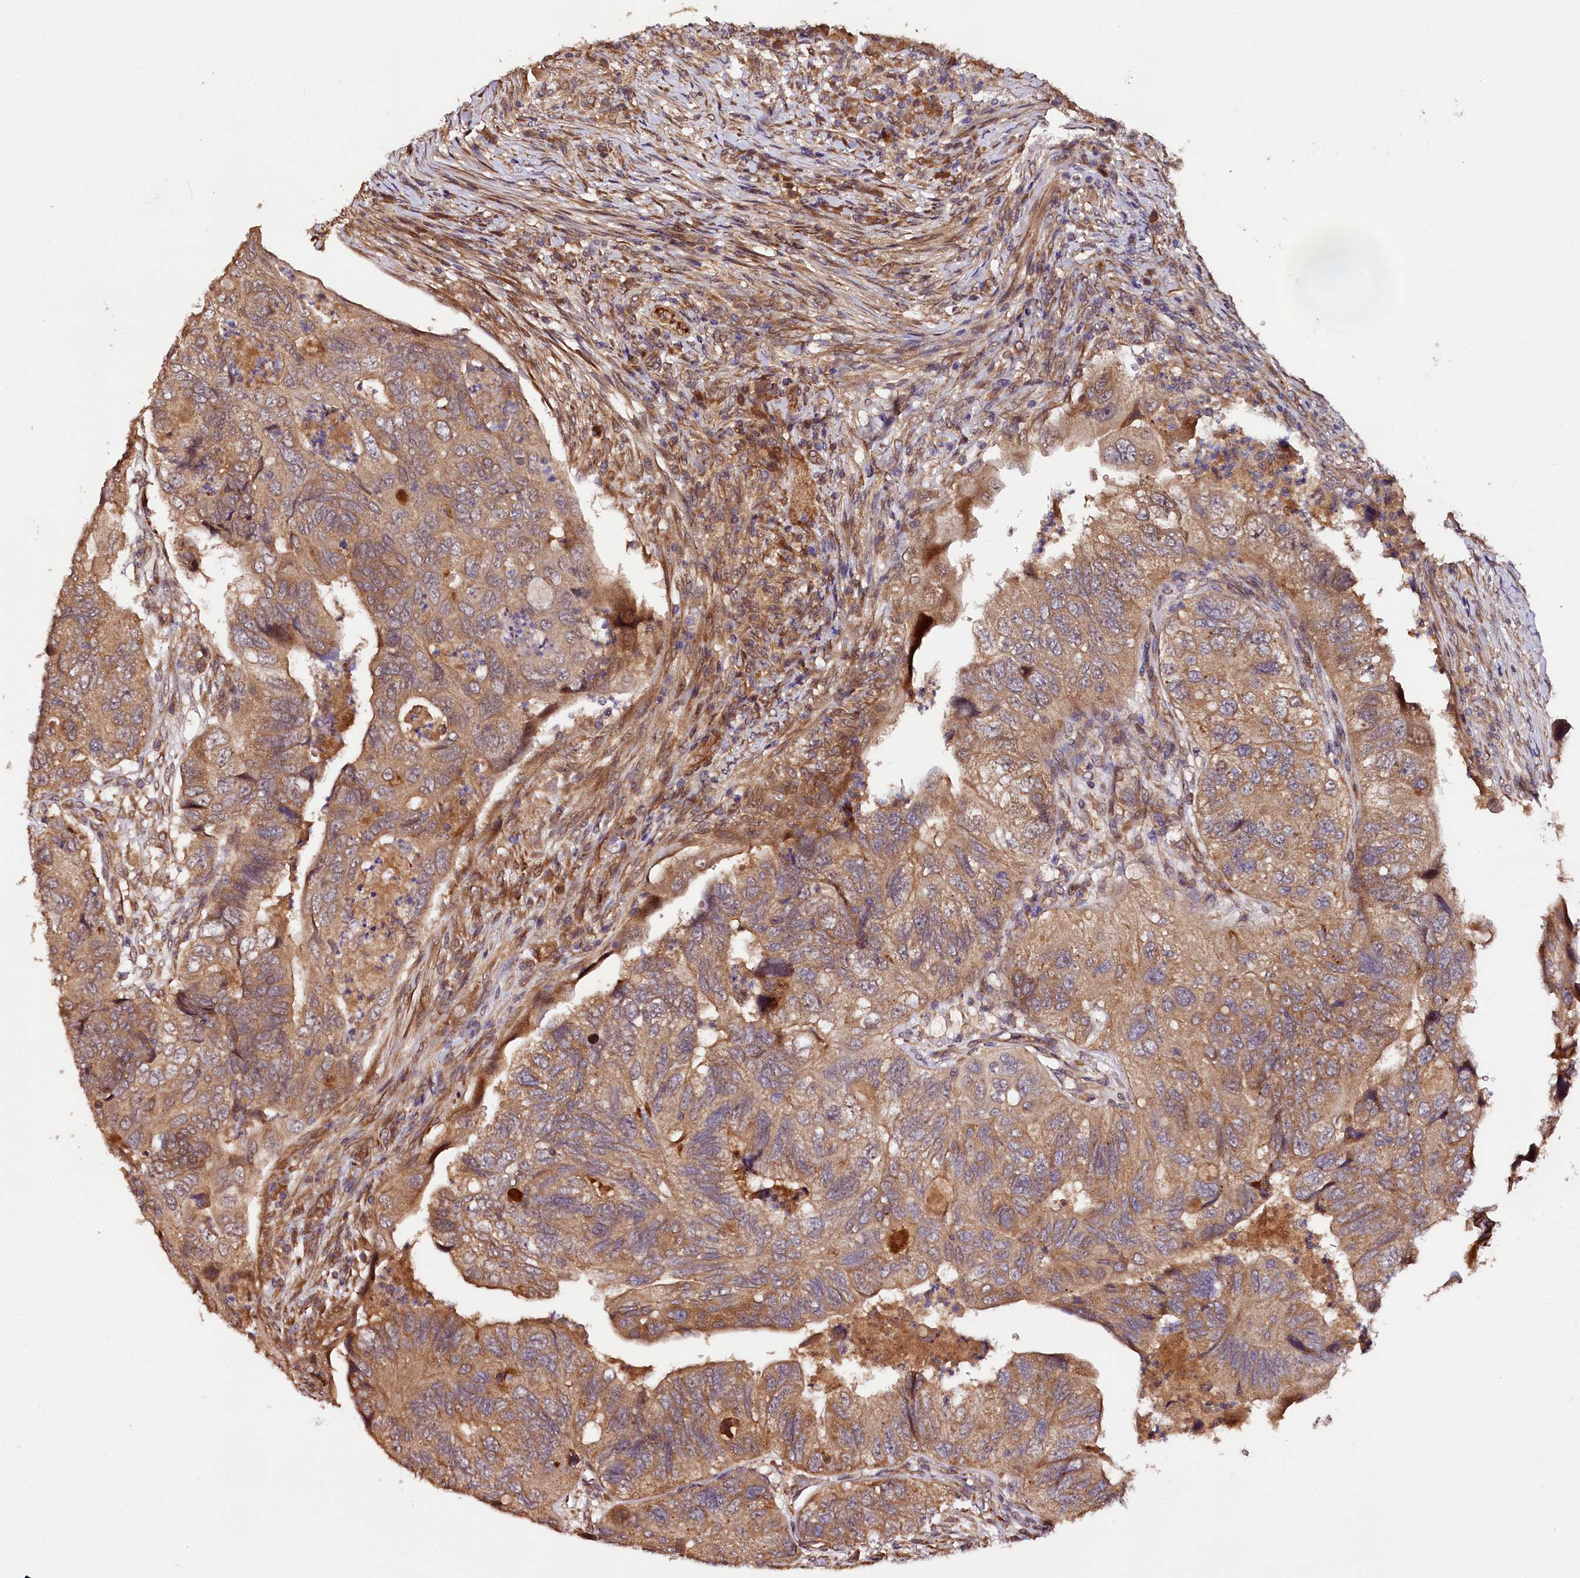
{"staining": {"intensity": "moderate", "quantity": ">75%", "location": "cytoplasmic/membranous"}, "tissue": "colorectal cancer", "cell_type": "Tumor cells", "image_type": "cancer", "snomed": [{"axis": "morphology", "description": "Adenocarcinoma, NOS"}, {"axis": "topography", "description": "Rectum"}], "caption": "Immunohistochemistry photomicrograph of neoplastic tissue: human colorectal cancer (adenocarcinoma) stained using immunohistochemistry demonstrates medium levels of moderate protein expression localized specifically in the cytoplasmic/membranous of tumor cells, appearing as a cytoplasmic/membranous brown color.", "gene": "TBCEL", "patient": {"sex": "male", "age": 63}}